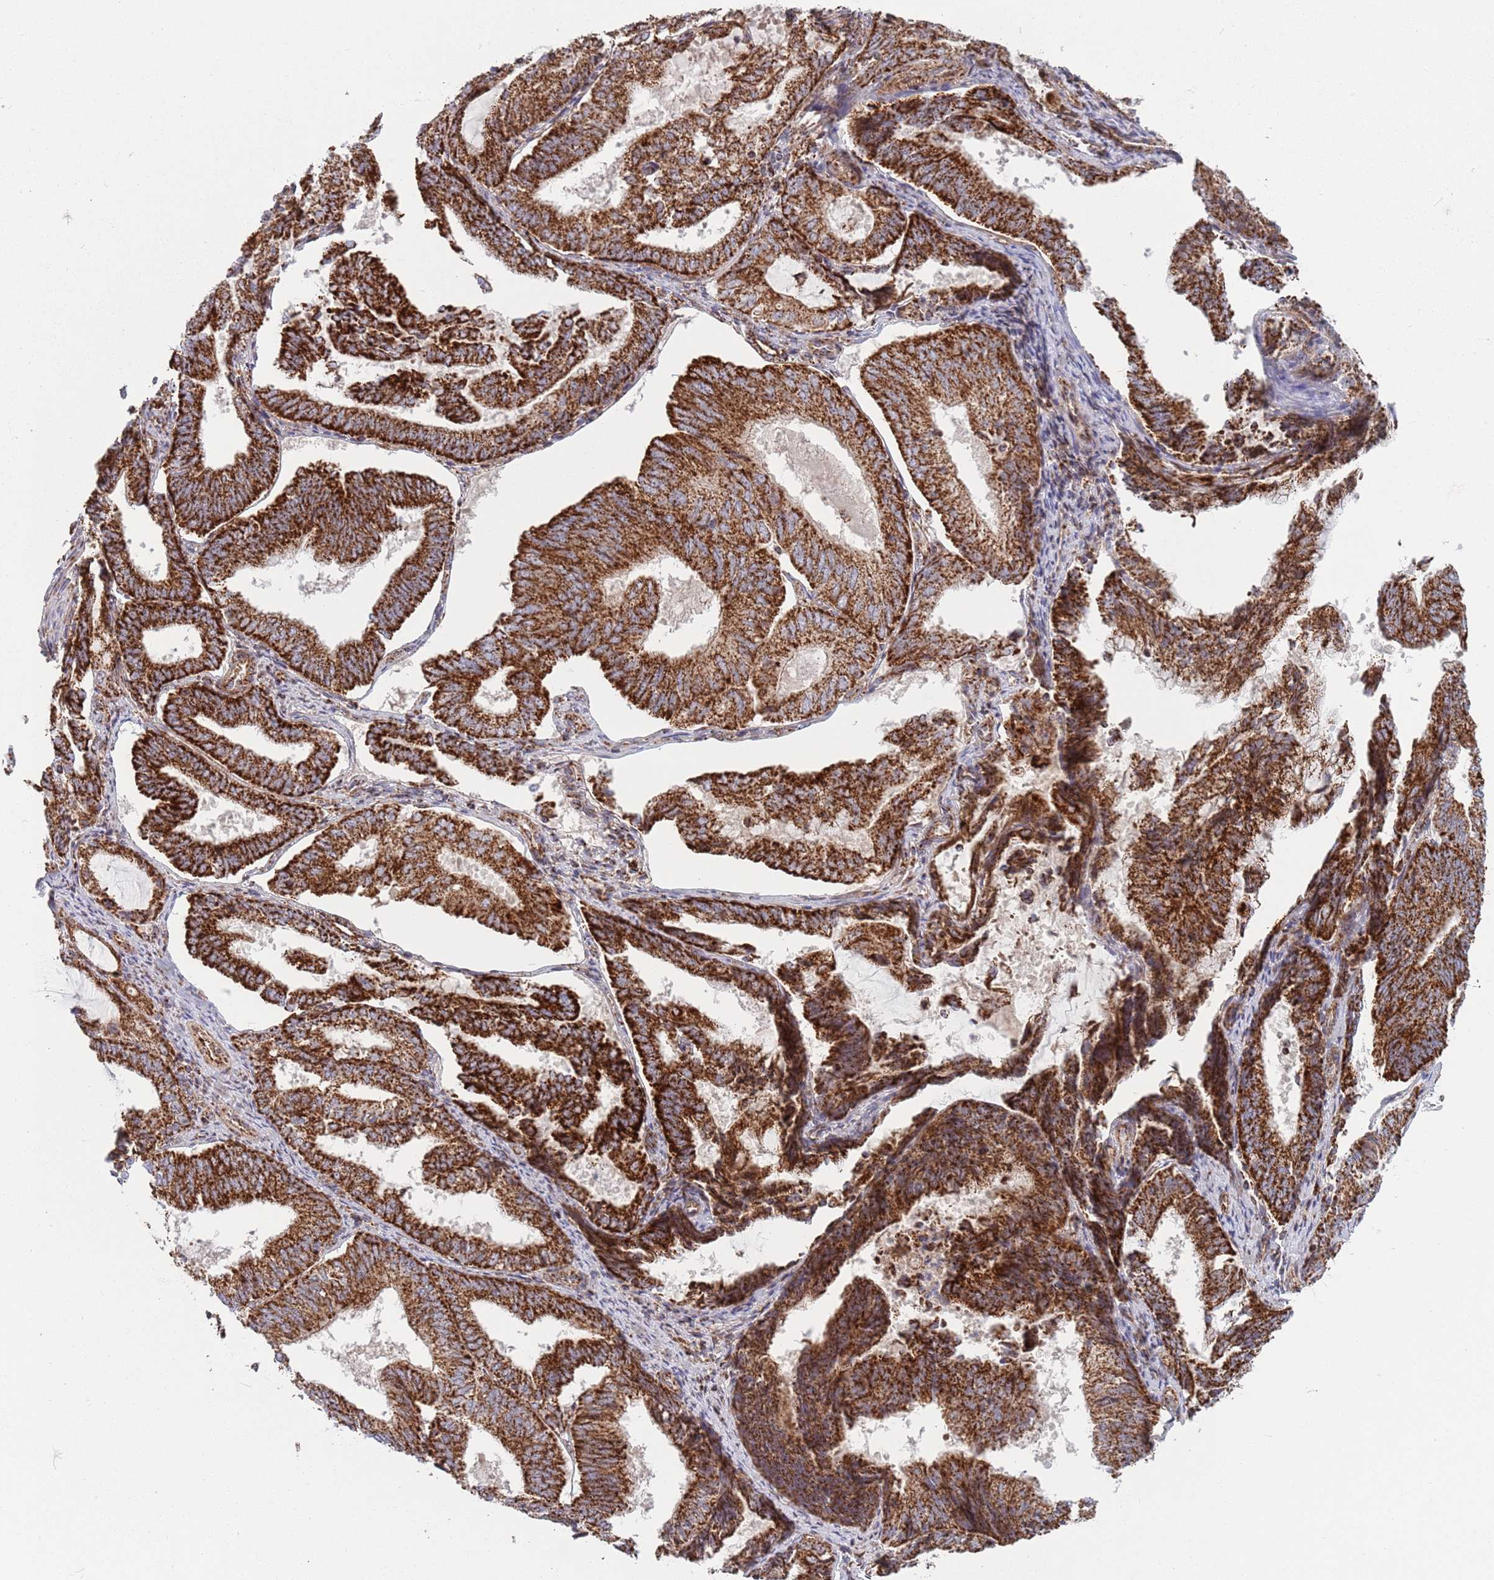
{"staining": {"intensity": "strong", "quantity": ">75%", "location": "cytoplasmic/membranous"}, "tissue": "endometrial cancer", "cell_type": "Tumor cells", "image_type": "cancer", "snomed": [{"axis": "morphology", "description": "Adenocarcinoma, NOS"}, {"axis": "topography", "description": "Endometrium"}], "caption": "Protein staining shows strong cytoplasmic/membranous positivity in approximately >75% of tumor cells in endometrial cancer.", "gene": "ATP5PD", "patient": {"sex": "female", "age": 81}}